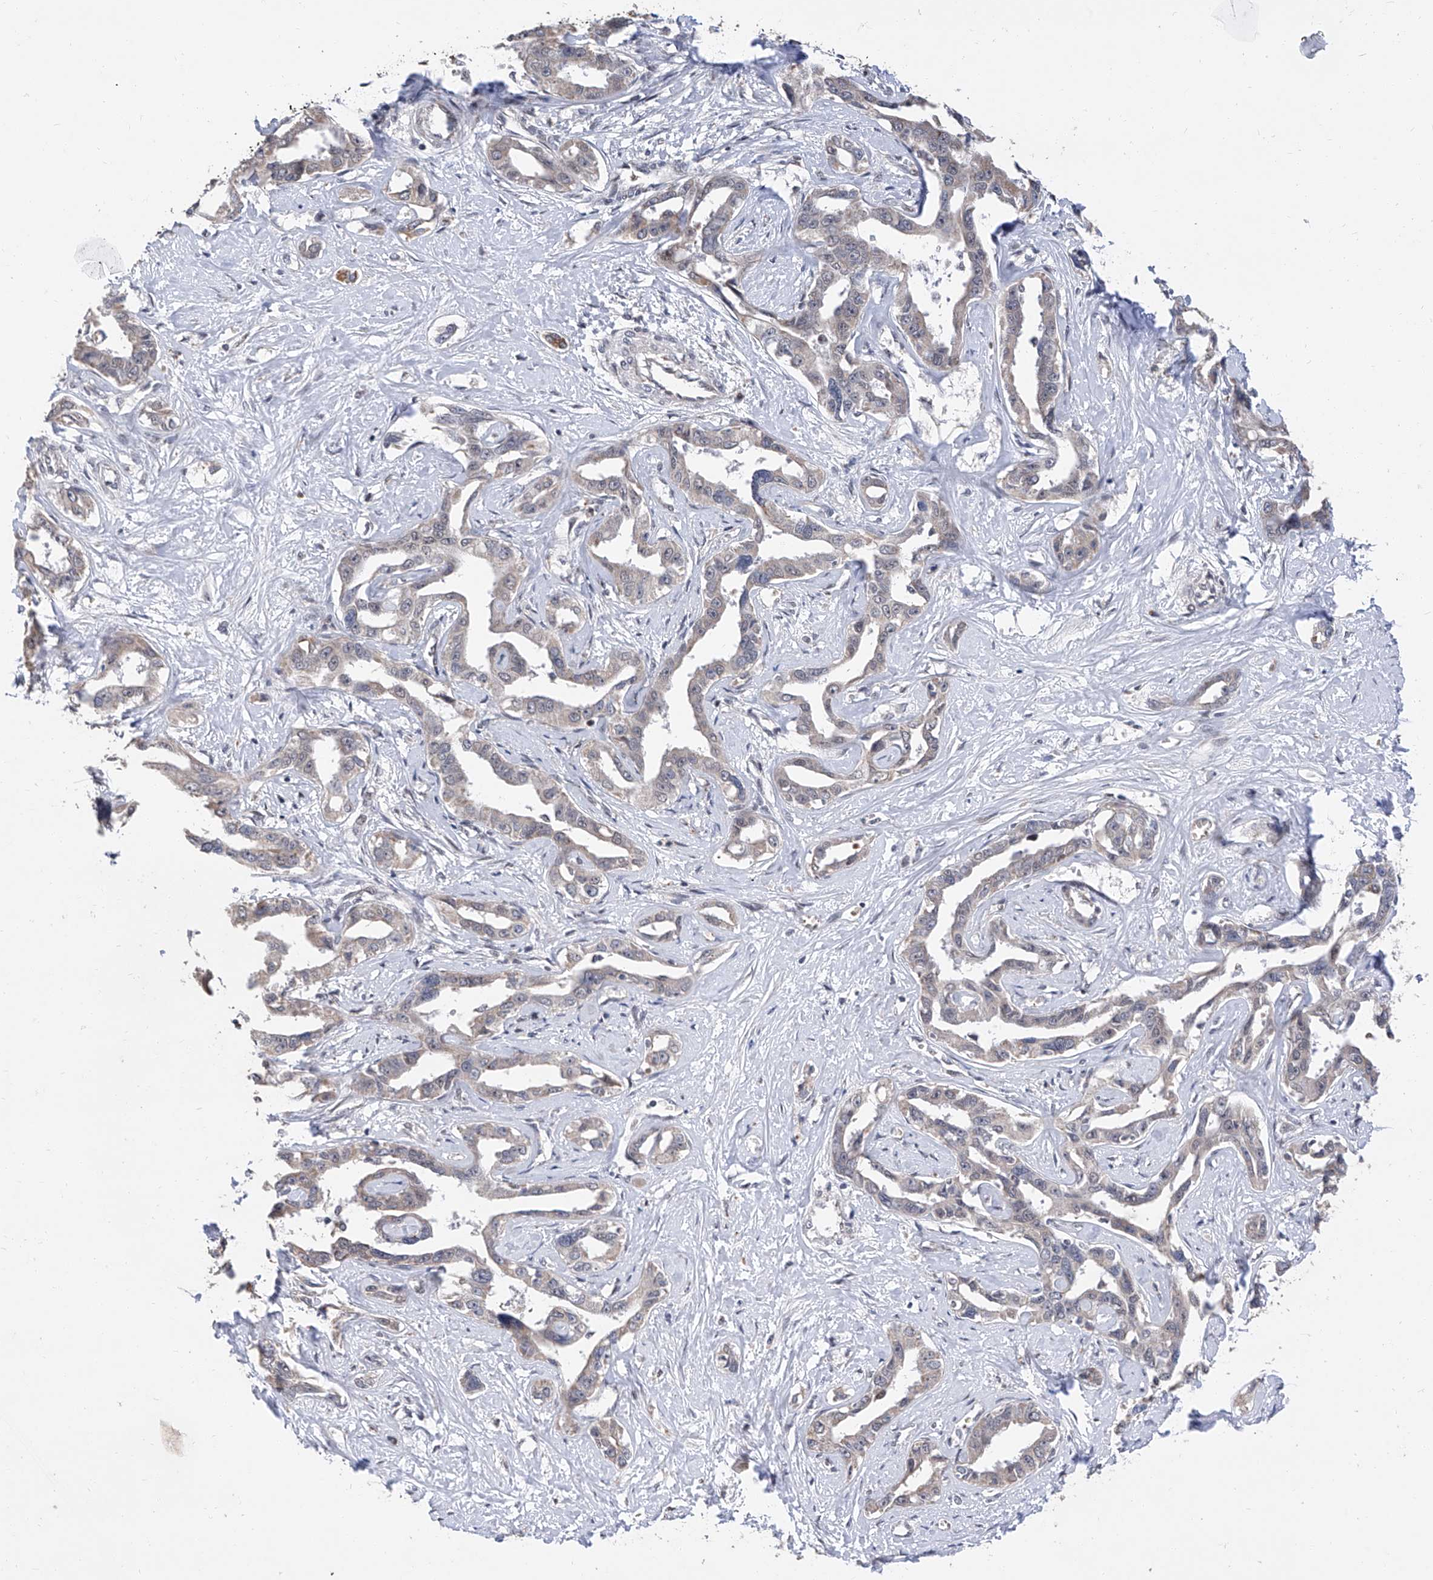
{"staining": {"intensity": "negative", "quantity": "none", "location": "none"}, "tissue": "liver cancer", "cell_type": "Tumor cells", "image_type": "cancer", "snomed": [{"axis": "morphology", "description": "Cholangiocarcinoma"}, {"axis": "topography", "description": "Liver"}], "caption": "Tumor cells are negative for protein expression in human liver cancer (cholangiocarcinoma).", "gene": "FARP2", "patient": {"sex": "male", "age": 59}}